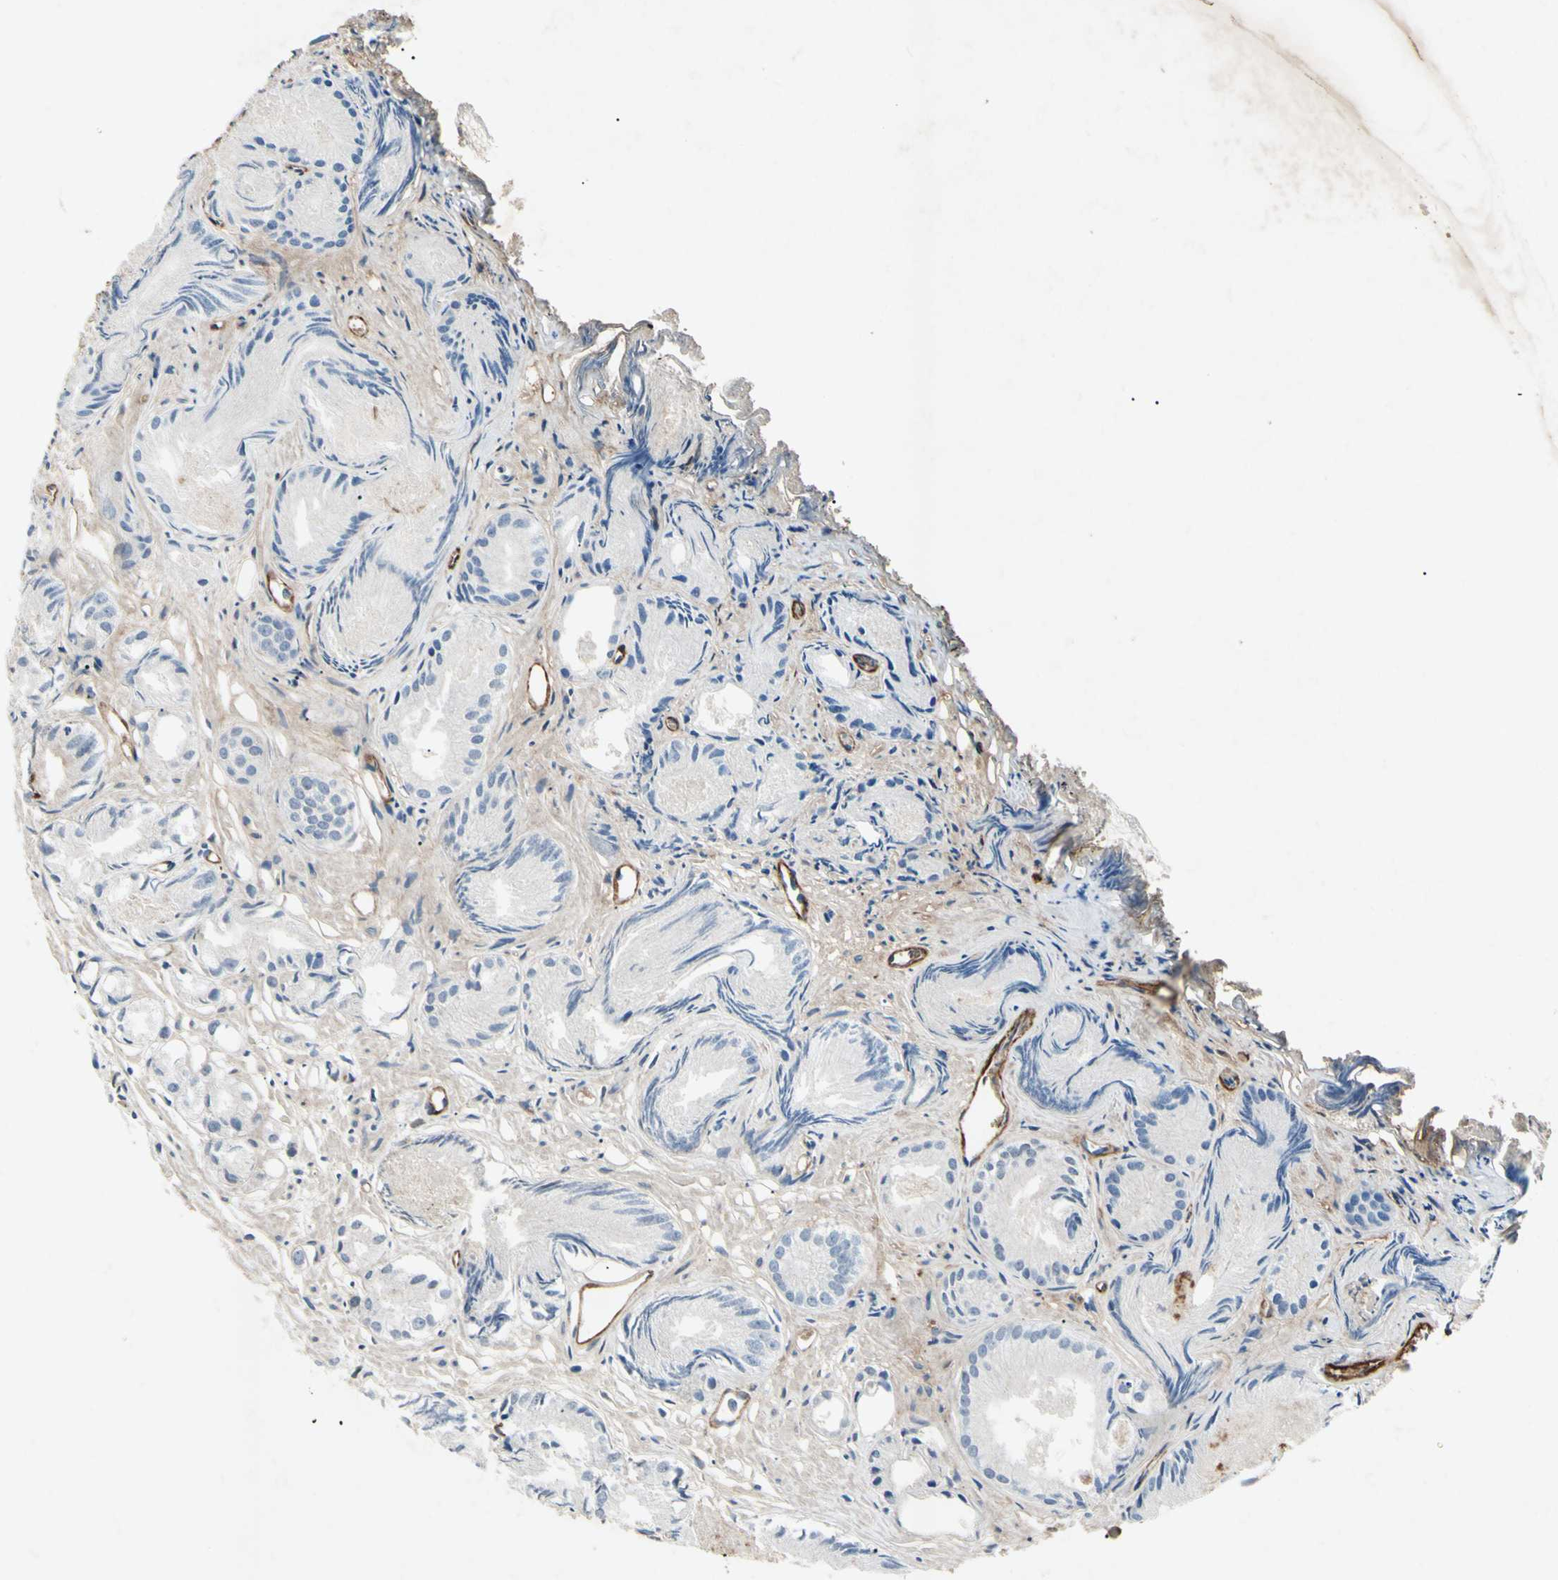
{"staining": {"intensity": "negative", "quantity": "none", "location": "none"}, "tissue": "prostate cancer", "cell_type": "Tumor cells", "image_type": "cancer", "snomed": [{"axis": "morphology", "description": "Adenocarcinoma, Low grade"}, {"axis": "topography", "description": "Prostate"}], "caption": "Adenocarcinoma (low-grade) (prostate) was stained to show a protein in brown. There is no significant expression in tumor cells. (Immunohistochemistry, brightfield microscopy, high magnification).", "gene": "AEBP1", "patient": {"sex": "male", "age": 72}}